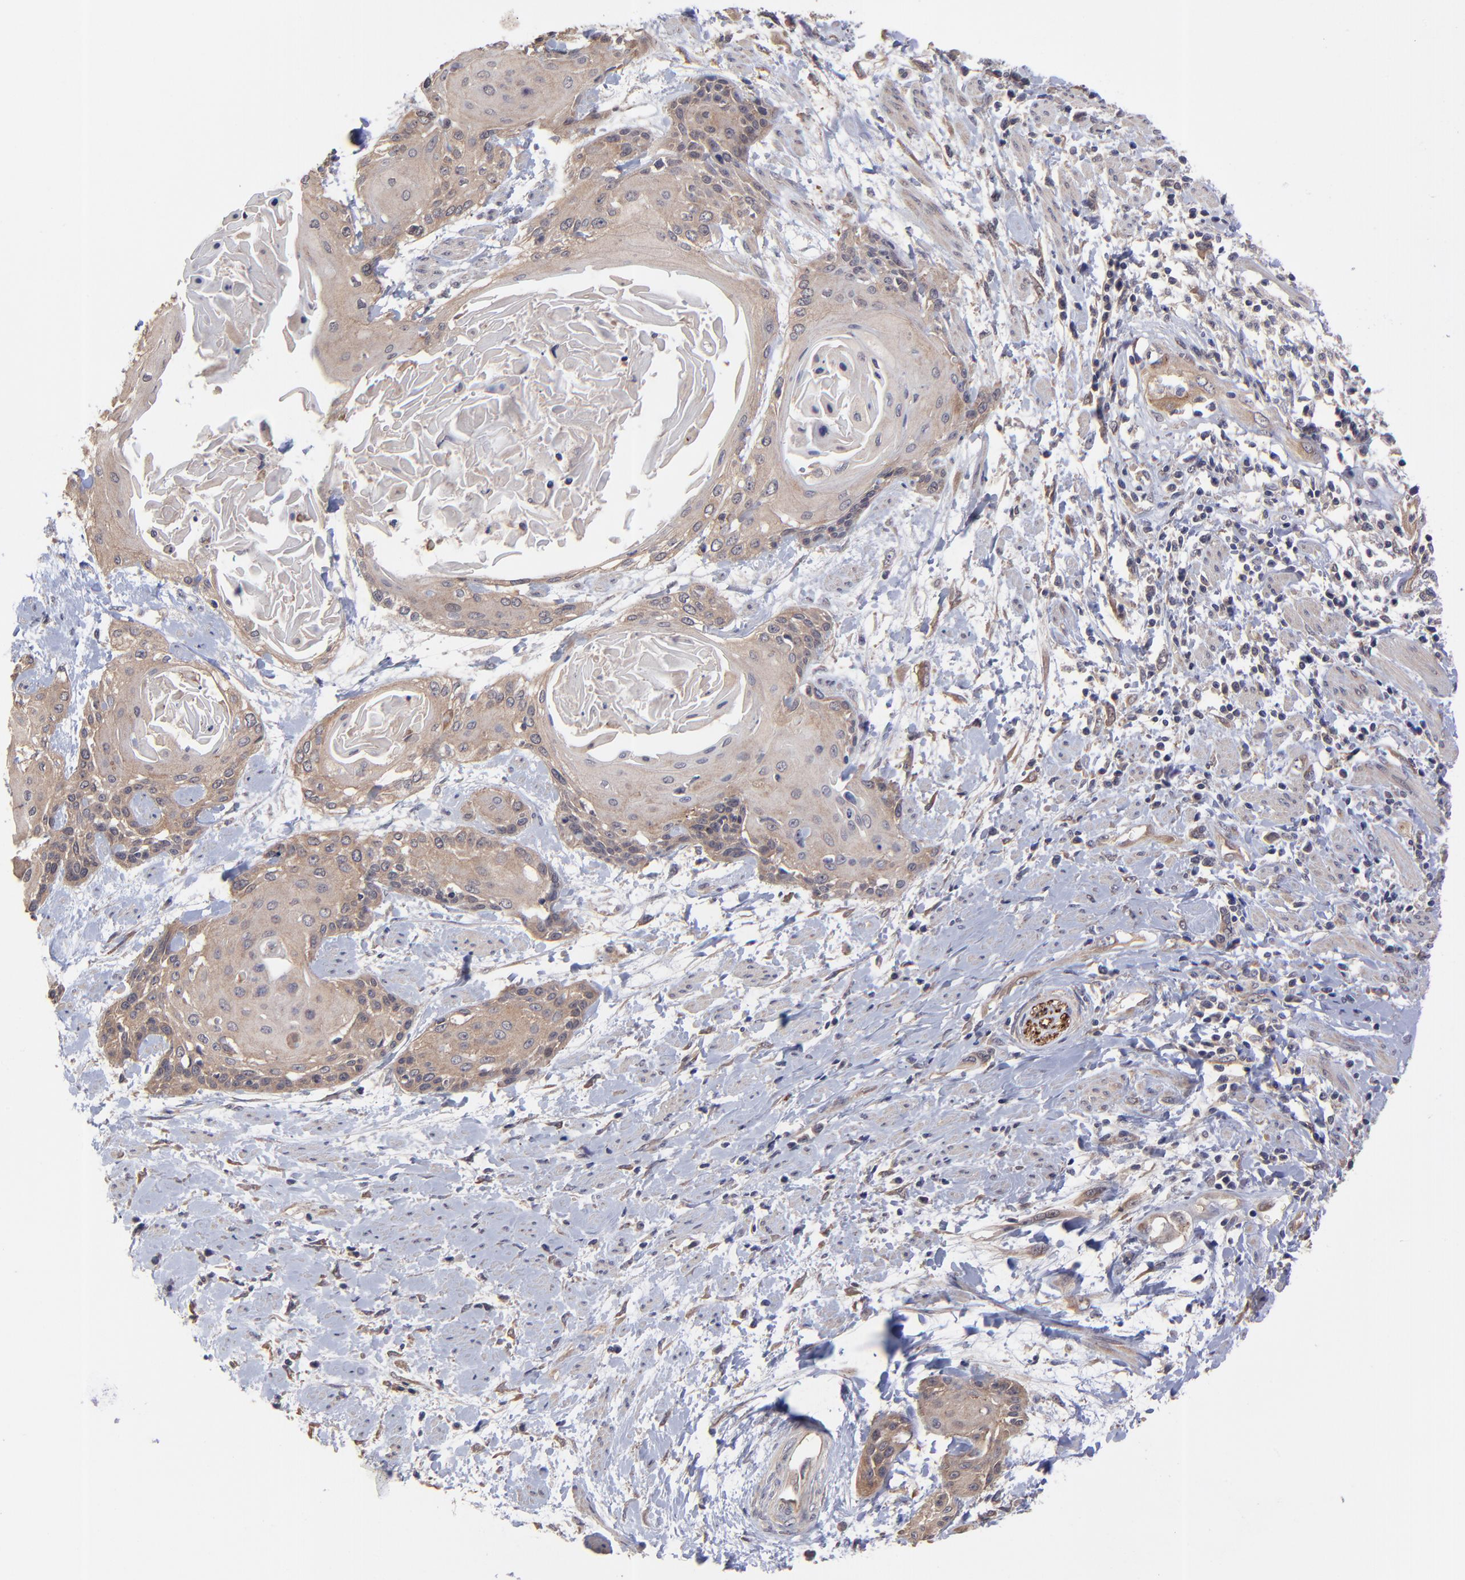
{"staining": {"intensity": "weak", "quantity": "25%-75%", "location": "cytoplasmic/membranous"}, "tissue": "cervical cancer", "cell_type": "Tumor cells", "image_type": "cancer", "snomed": [{"axis": "morphology", "description": "Squamous cell carcinoma, NOS"}, {"axis": "topography", "description": "Cervix"}], "caption": "A histopathology image of cervical cancer (squamous cell carcinoma) stained for a protein demonstrates weak cytoplasmic/membranous brown staining in tumor cells. The protein is stained brown, and the nuclei are stained in blue (DAB IHC with brightfield microscopy, high magnification).", "gene": "ZNF780B", "patient": {"sex": "female", "age": 57}}